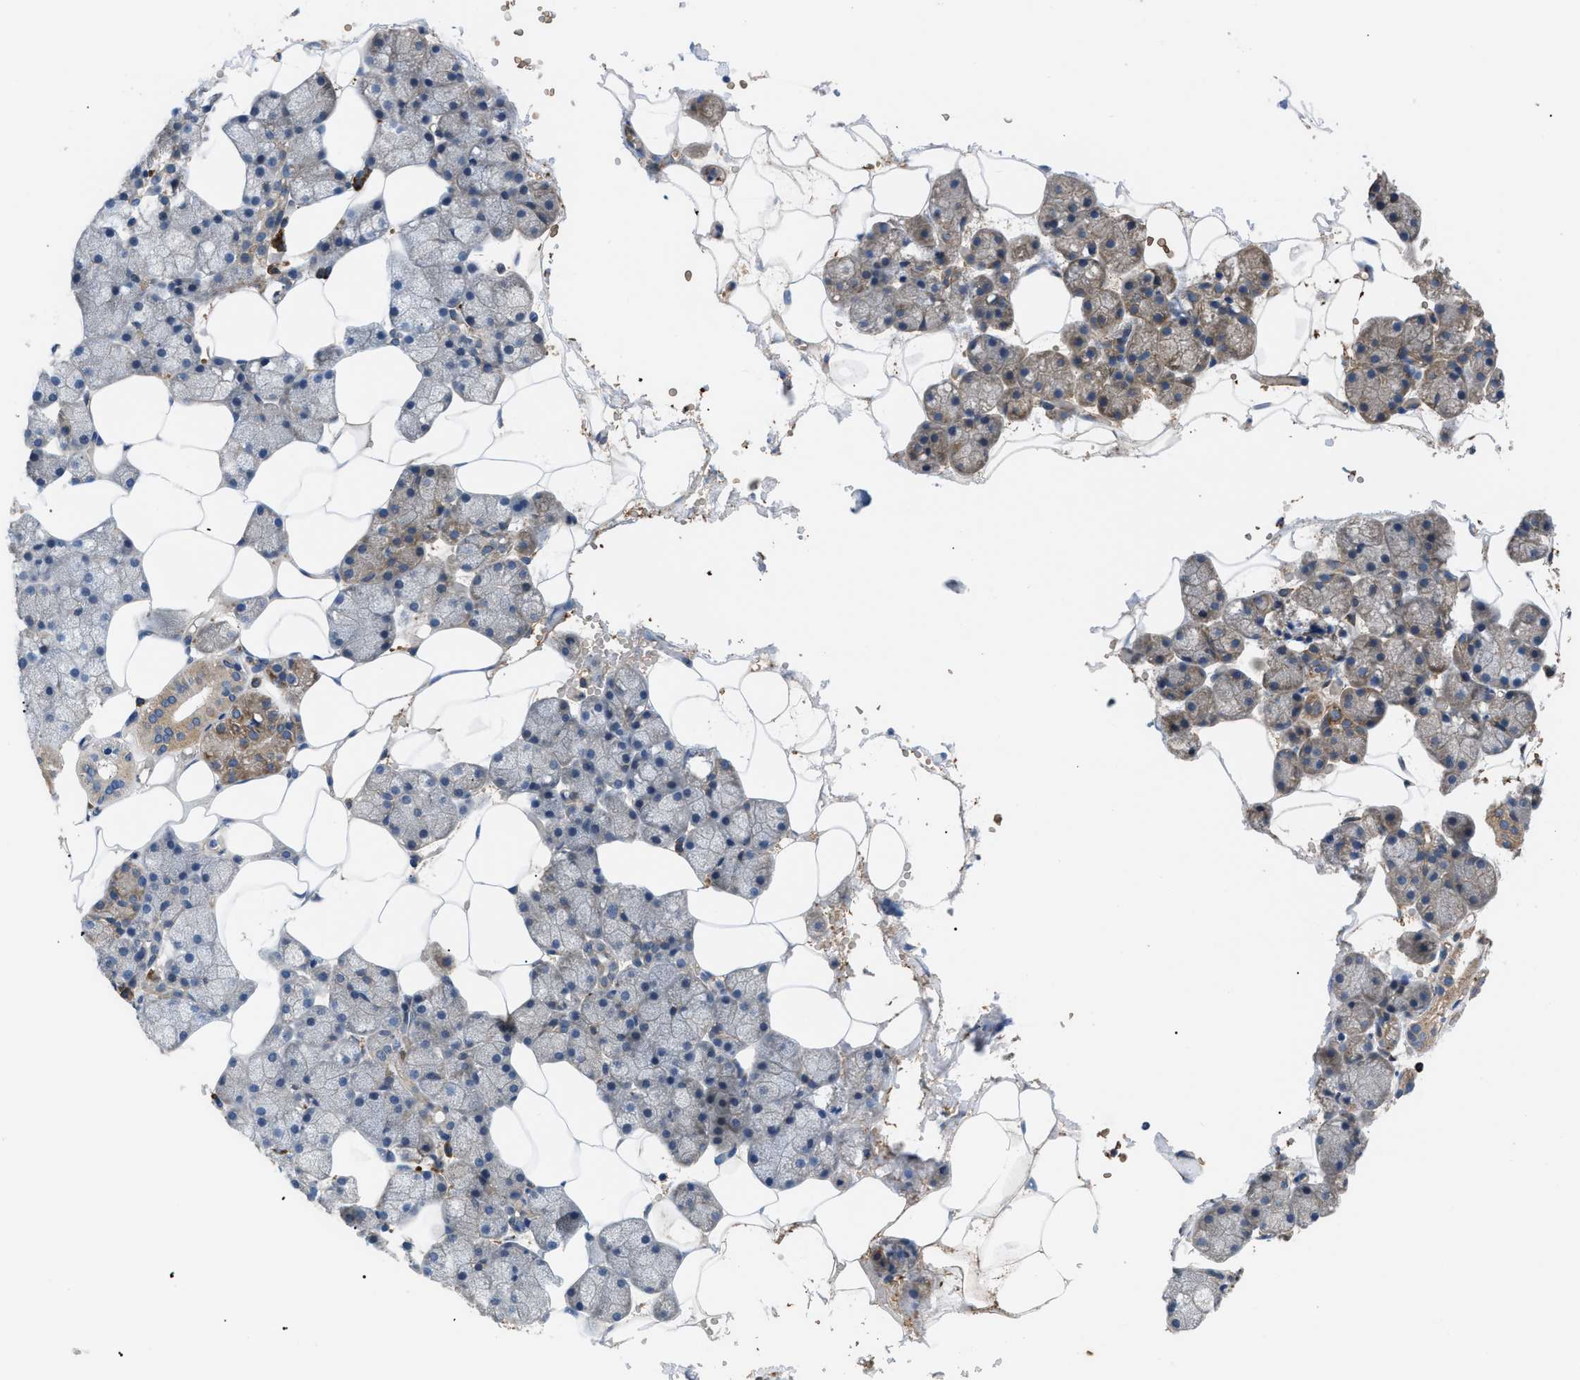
{"staining": {"intensity": "moderate", "quantity": "25%-75%", "location": "cytoplasmic/membranous"}, "tissue": "salivary gland", "cell_type": "Glandular cells", "image_type": "normal", "snomed": [{"axis": "morphology", "description": "Normal tissue, NOS"}, {"axis": "topography", "description": "Salivary gland"}], "caption": "Glandular cells reveal moderate cytoplasmic/membranous positivity in about 25%-75% of cells in unremarkable salivary gland. (DAB = brown stain, brightfield microscopy at high magnification).", "gene": "MYO10", "patient": {"sex": "male", "age": 62}}